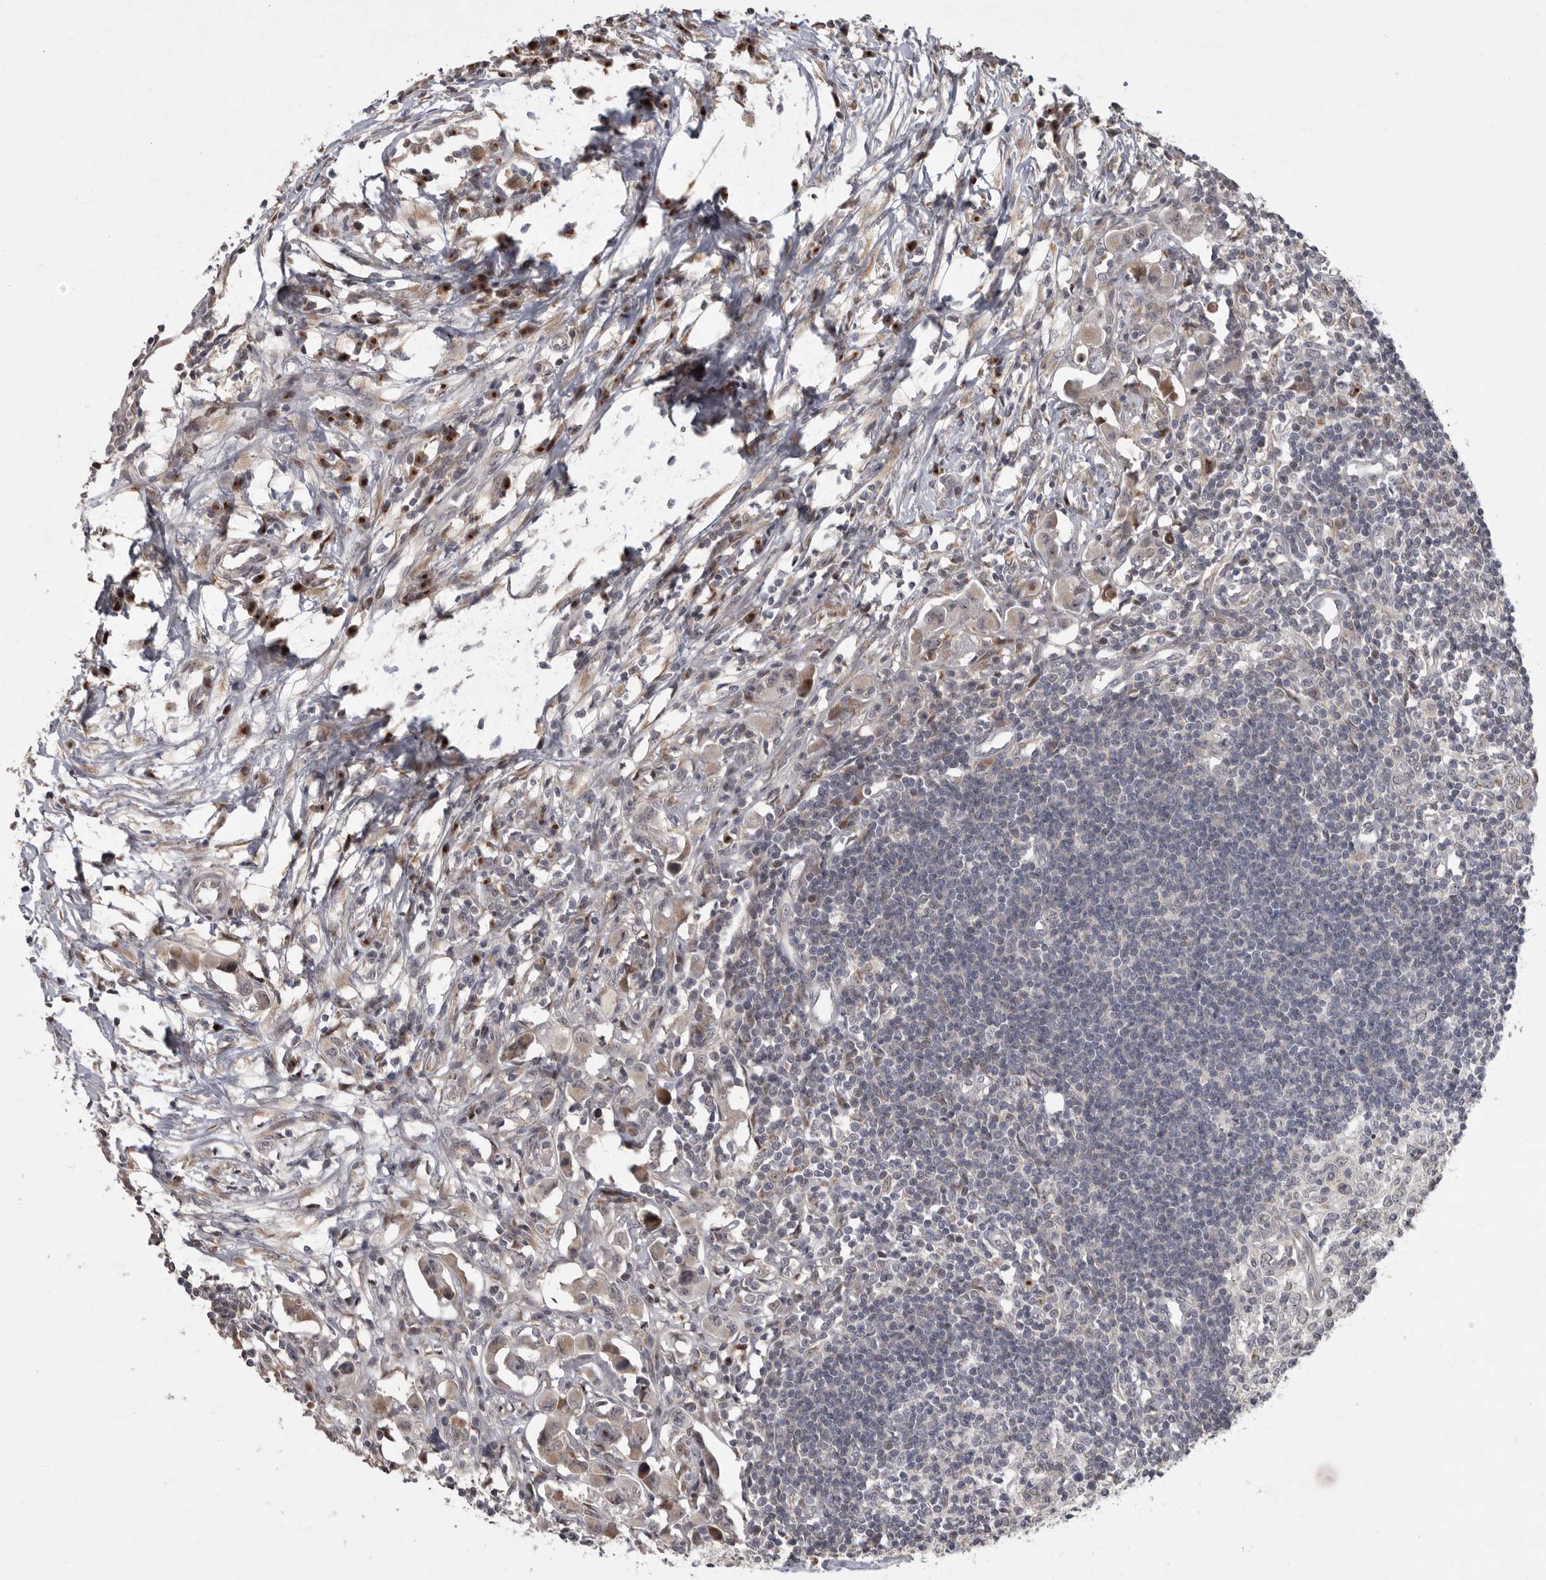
{"staining": {"intensity": "negative", "quantity": "none", "location": "none"}, "tissue": "lymph node", "cell_type": "Germinal center cells", "image_type": "normal", "snomed": [{"axis": "morphology", "description": "Normal tissue, NOS"}, {"axis": "morphology", "description": "Malignant melanoma, Metastatic site"}, {"axis": "topography", "description": "Lymph node"}], "caption": "This micrograph is of benign lymph node stained with immunohistochemistry to label a protein in brown with the nuclei are counter-stained blue. There is no expression in germinal center cells.", "gene": "MAN2A1", "patient": {"sex": "male", "age": 41}}